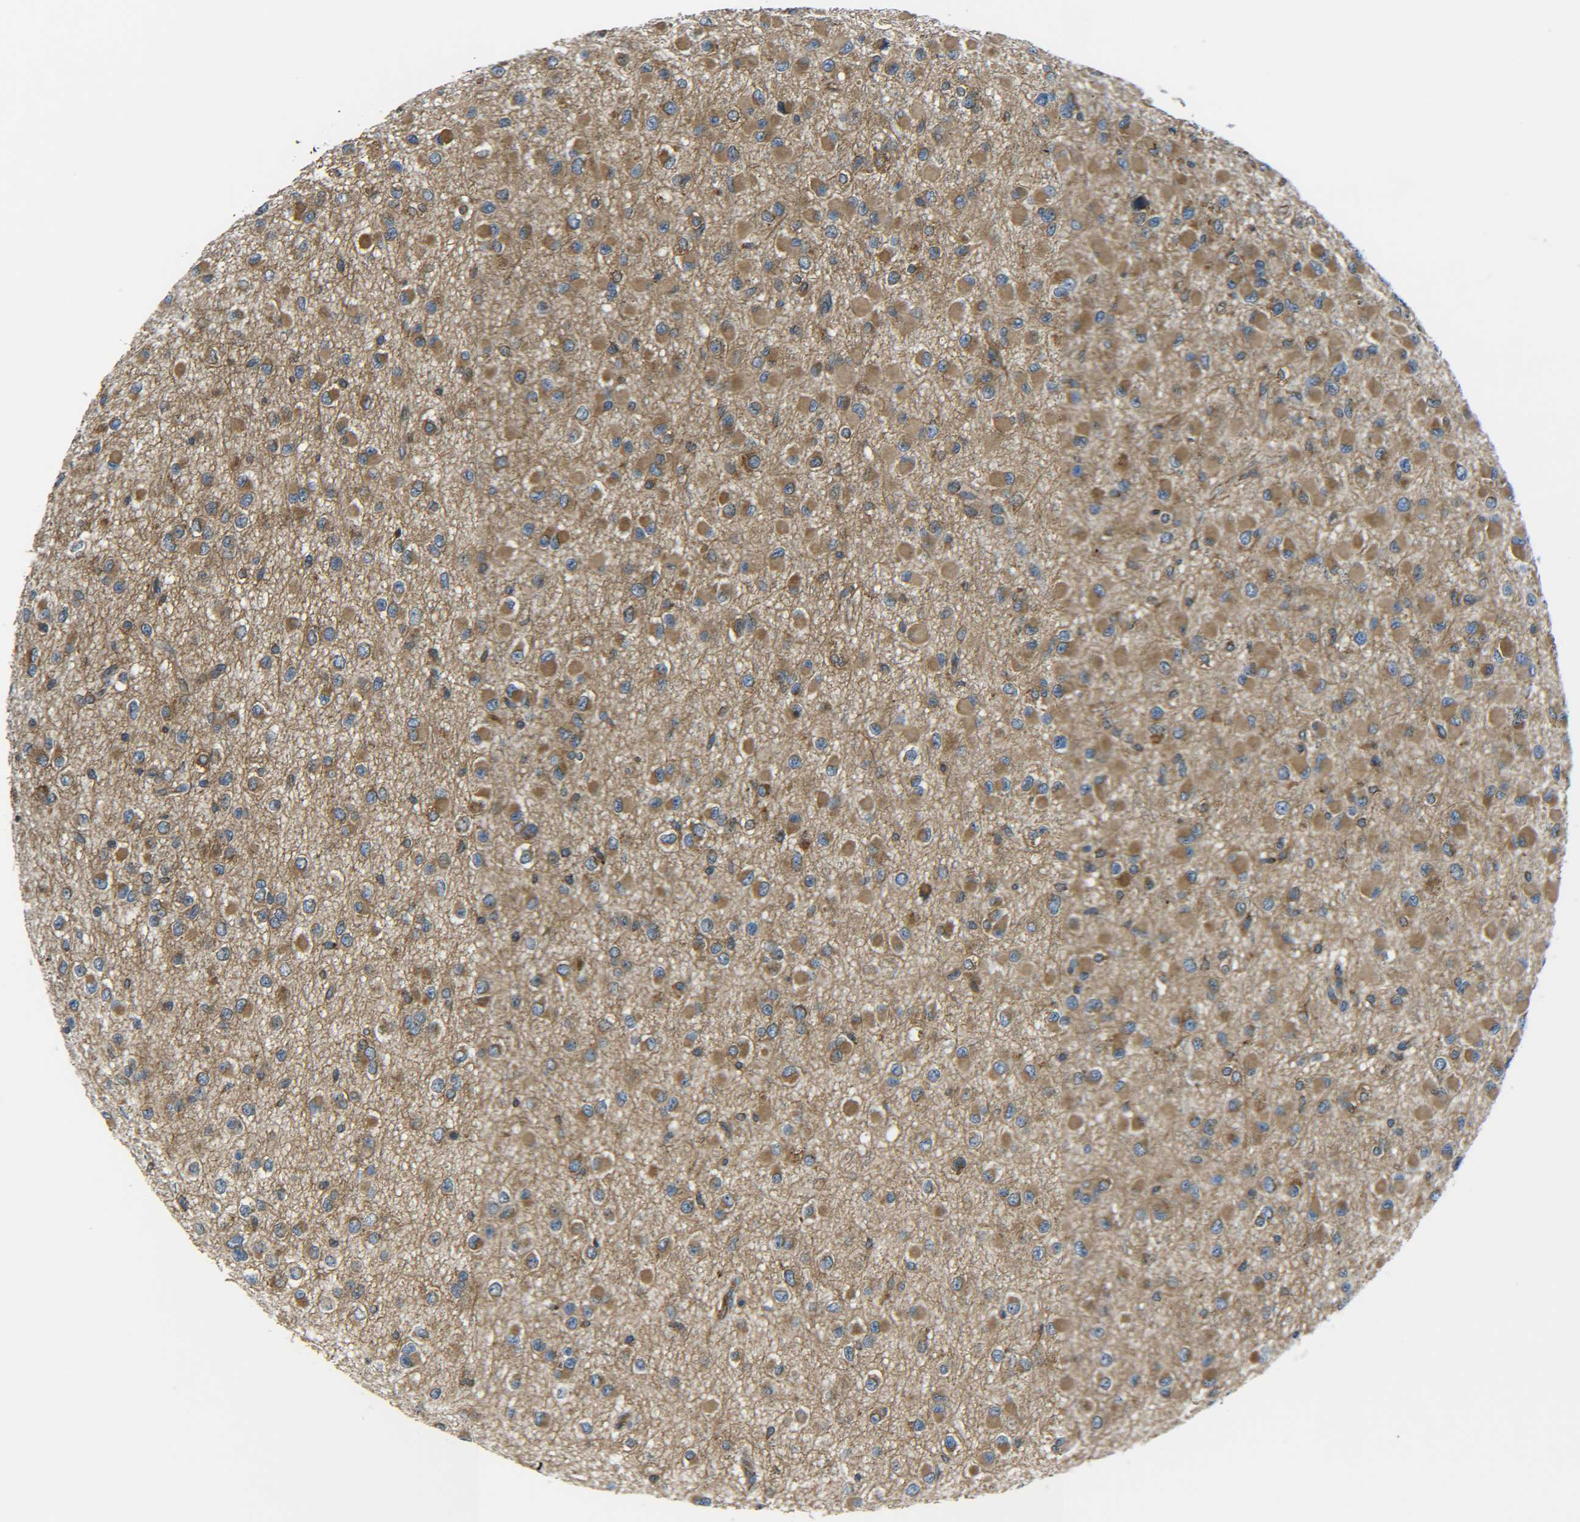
{"staining": {"intensity": "moderate", "quantity": ">75%", "location": "cytoplasmic/membranous"}, "tissue": "glioma", "cell_type": "Tumor cells", "image_type": "cancer", "snomed": [{"axis": "morphology", "description": "Glioma, malignant, Low grade"}, {"axis": "topography", "description": "Brain"}], "caption": "Tumor cells exhibit medium levels of moderate cytoplasmic/membranous expression in about >75% of cells in human glioma.", "gene": "PREB", "patient": {"sex": "male", "age": 42}}